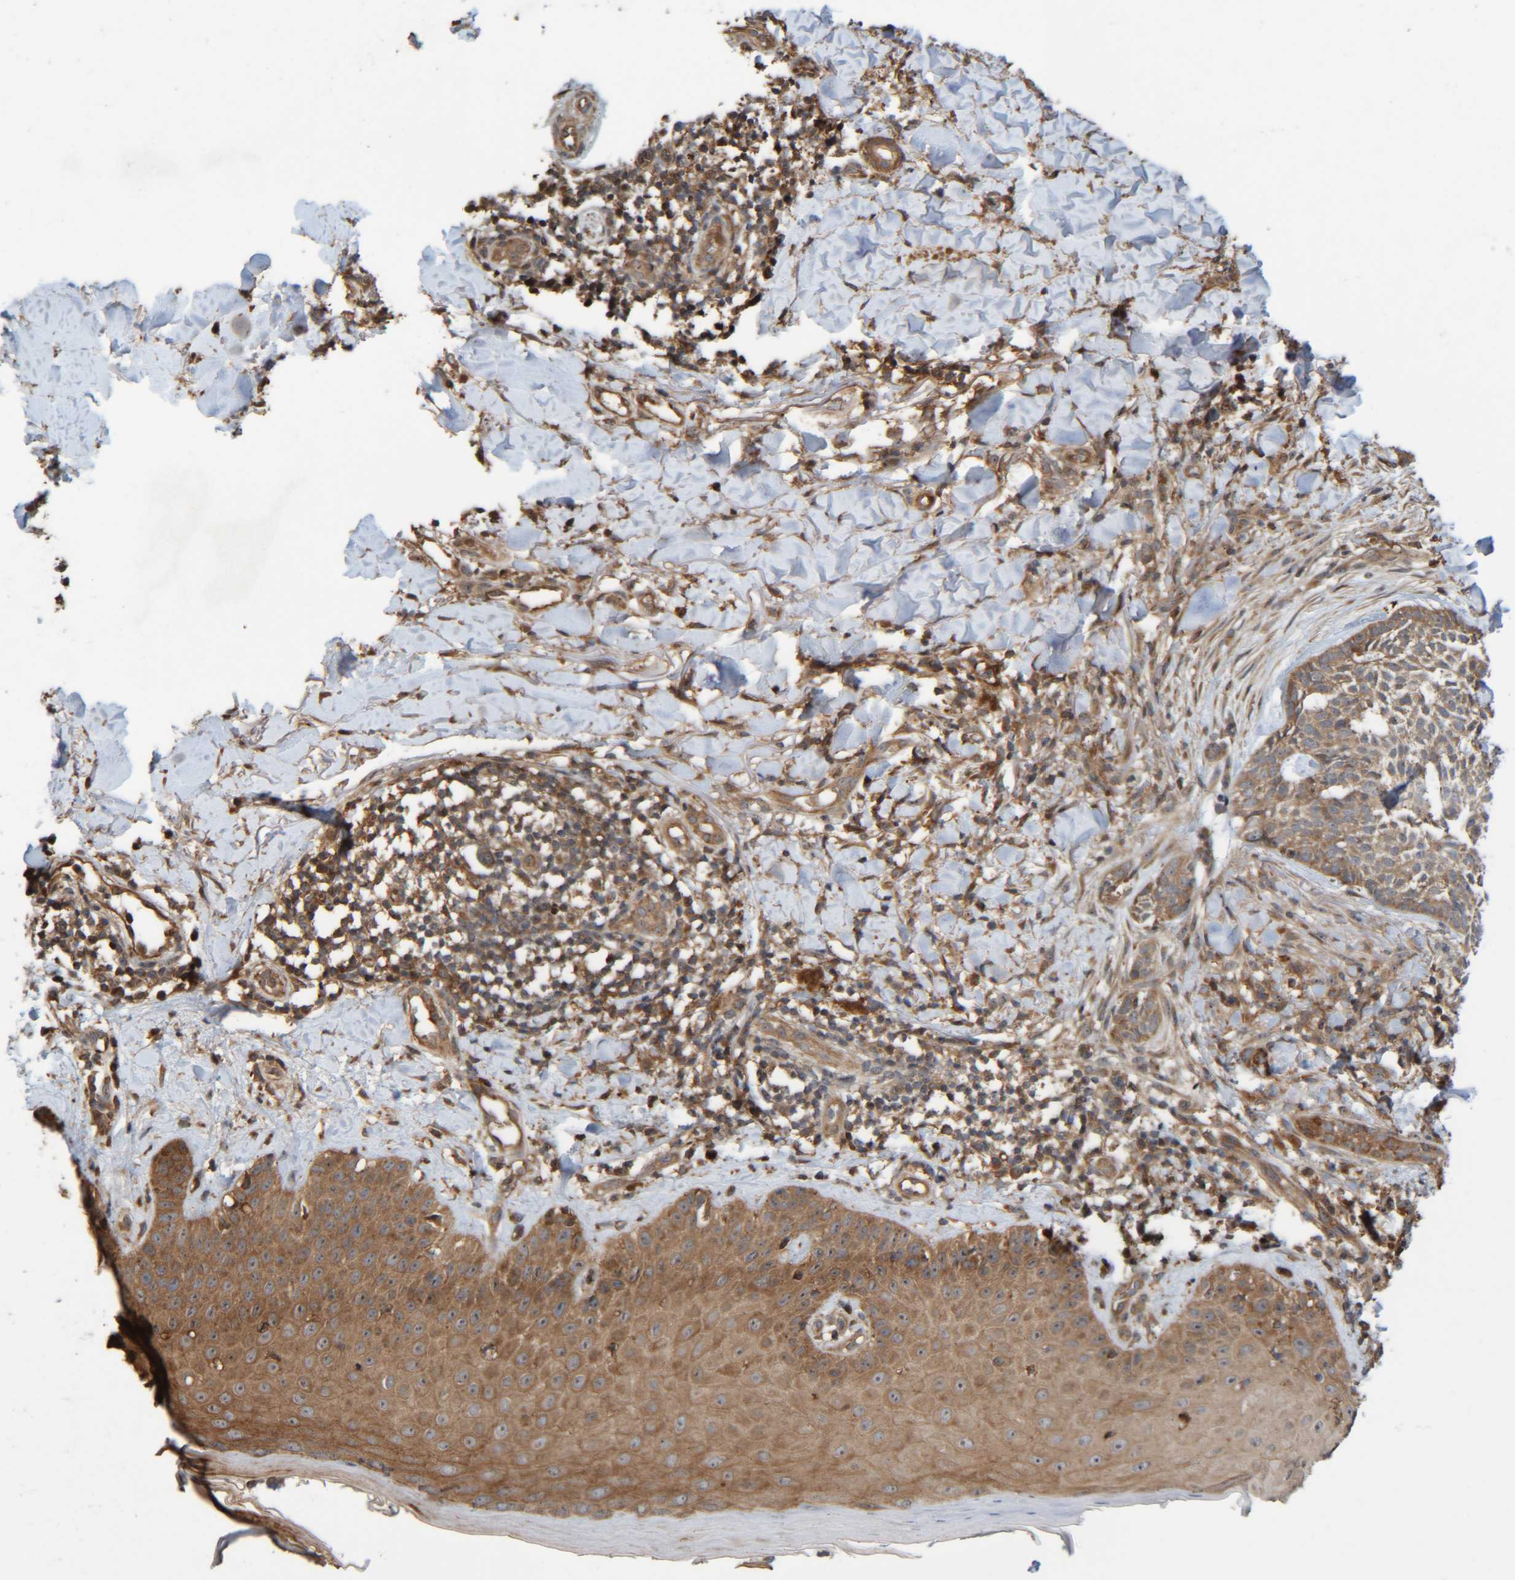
{"staining": {"intensity": "moderate", "quantity": ">75%", "location": "cytoplasmic/membranous"}, "tissue": "skin cancer", "cell_type": "Tumor cells", "image_type": "cancer", "snomed": [{"axis": "morphology", "description": "Normal tissue, NOS"}, {"axis": "morphology", "description": "Basal cell carcinoma"}, {"axis": "topography", "description": "Skin"}], "caption": "Immunohistochemistry (IHC) histopathology image of human skin cancer stained for a protein (brown), which demonstrates medium levels of moderate cytoplasmic/membranous positivity in about >75% of tumor cells.", "gene": "CCDC57", "patient": {"sex": "male", "age": 67}}